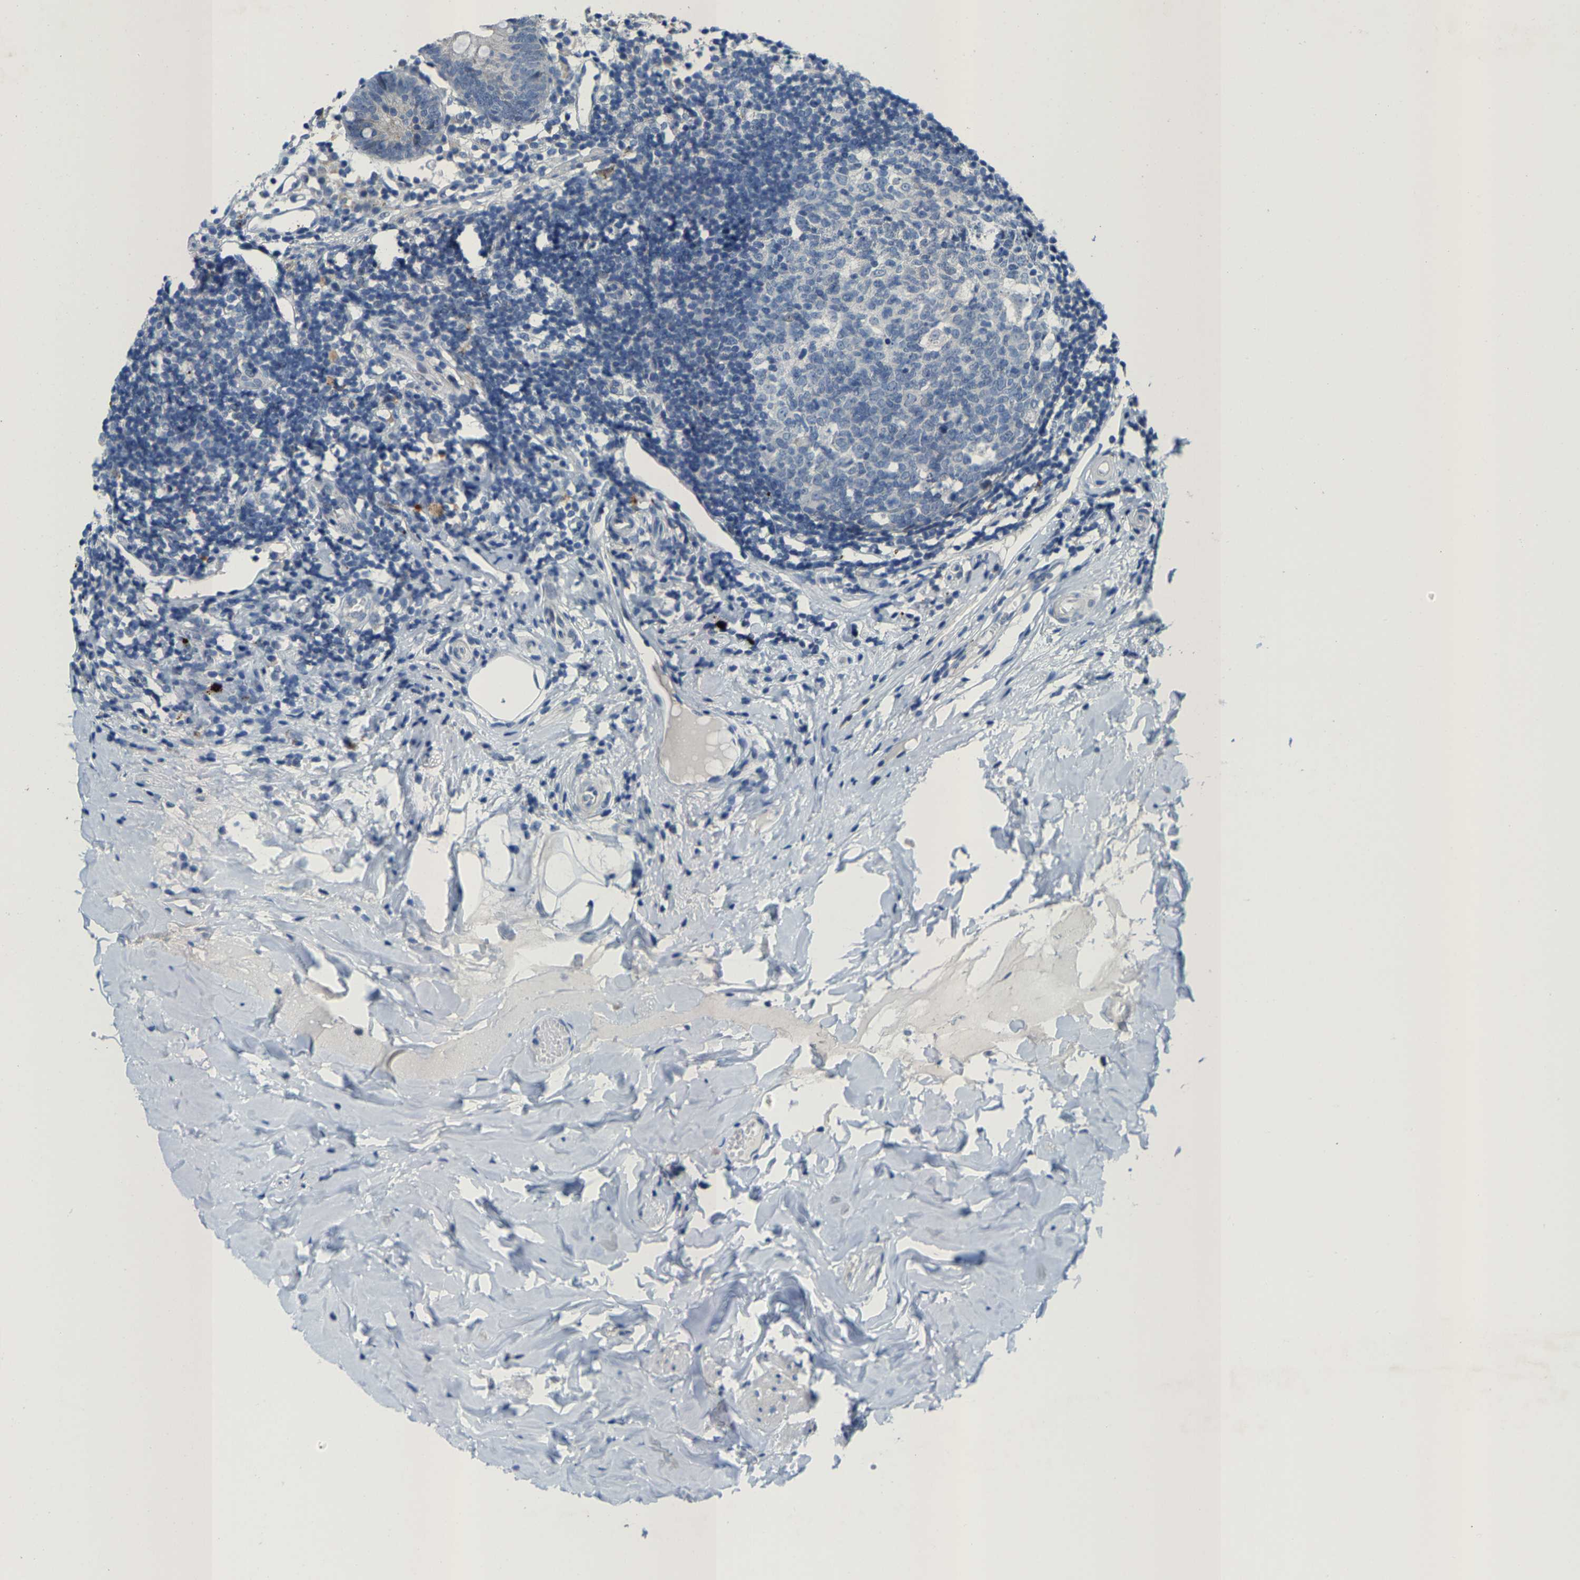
{"staining": {"intensity": "weak", "quantity": "<25%", "location": "cytoplasmic/membranous"}, "tissue": "appendix", "cell_type": "Glandular cells", "image_type": "normal", "snomed": [{"axis": "morphology", "description": "Normal tissue, NOS"}, {"axis": "topography", "description": "Appendix"}], "caption": "This is an immunohistochemistry (IHC) image of unremarkable human appendix. There is no staining in glandular cells.", "gene": "KLHL1", "patient": {"sex": "female", "age": 20}}